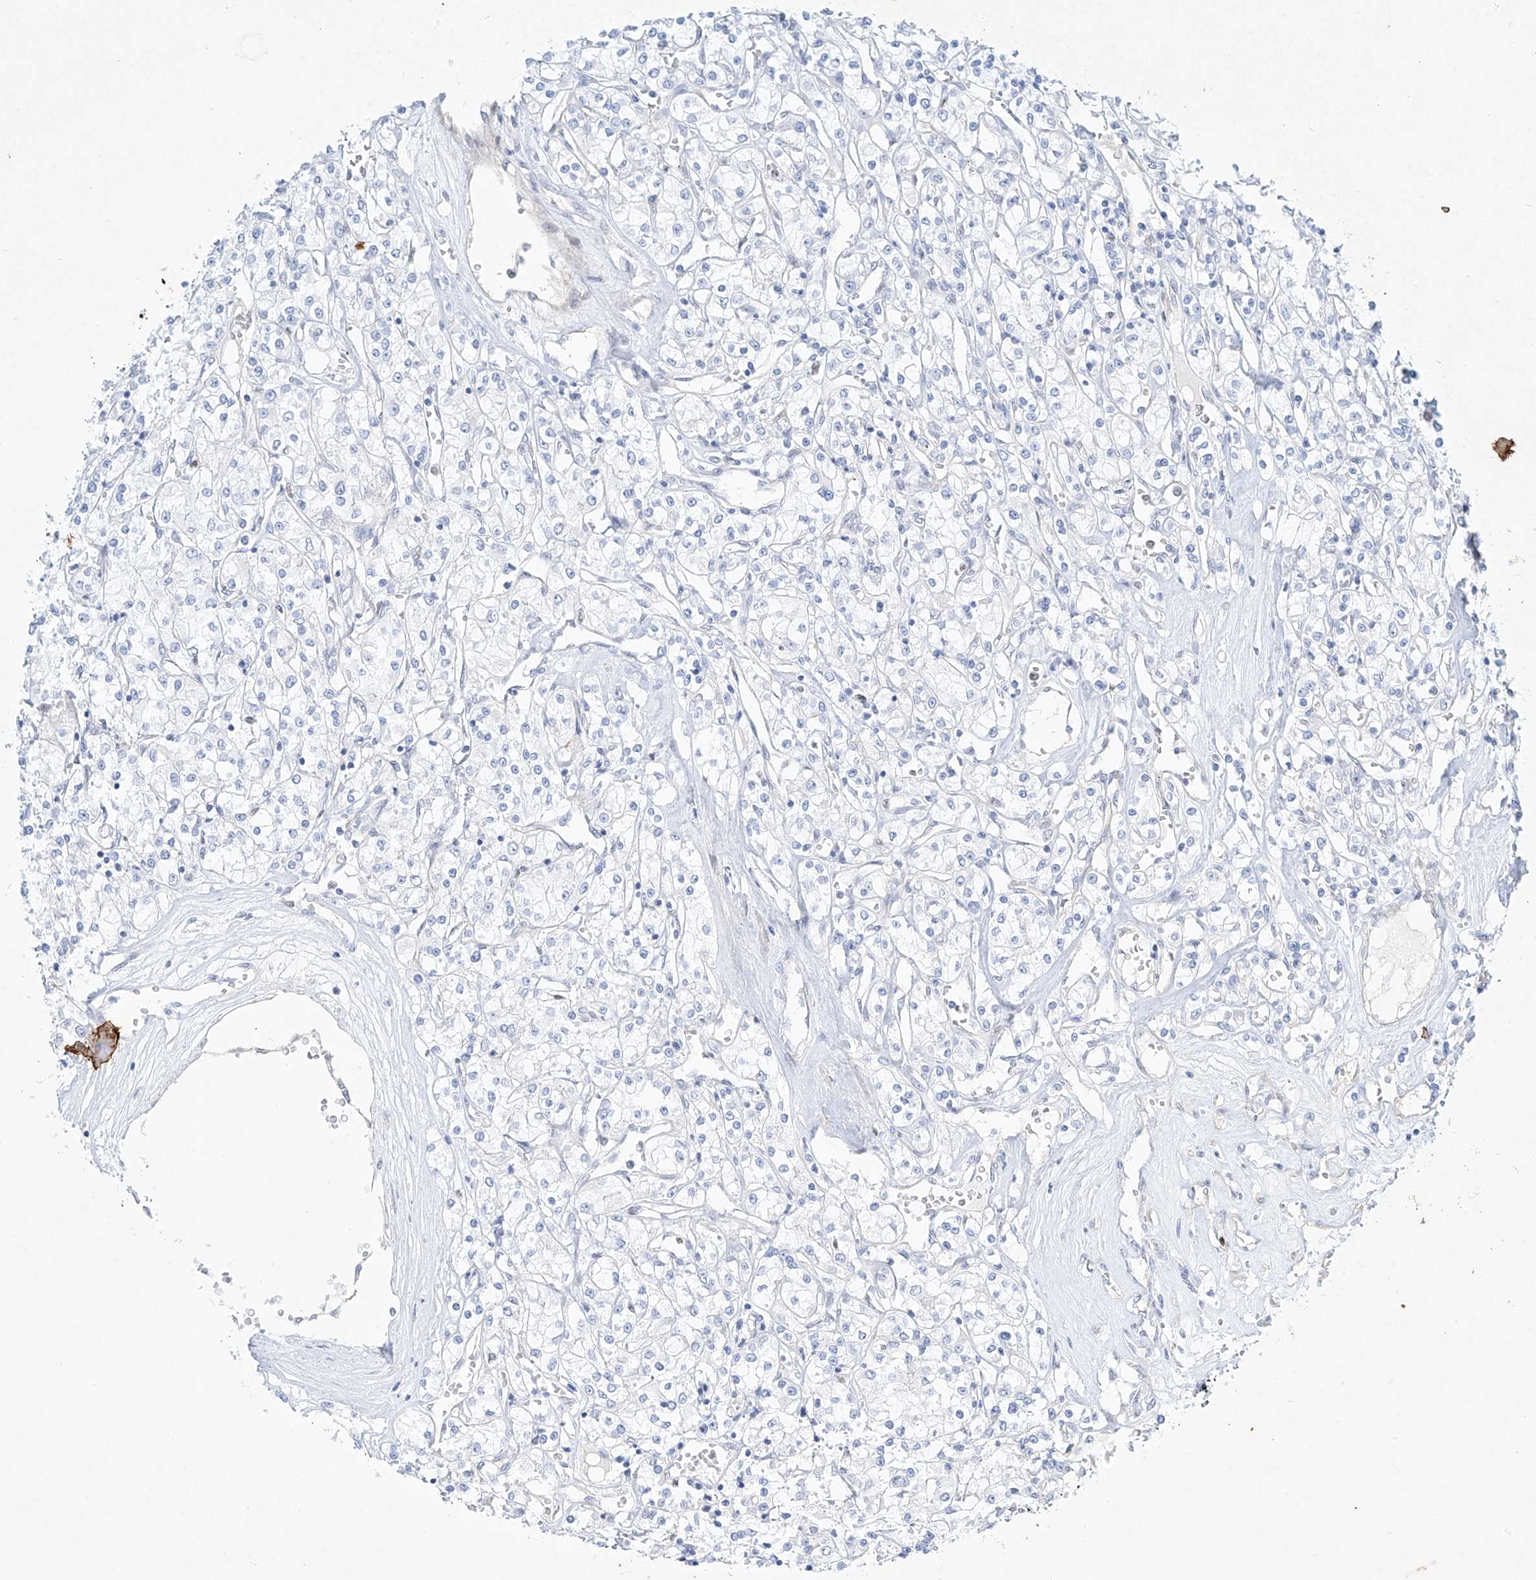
{"staining": {"intensity": "negative", "quantity": "none", "location": "none"}, "tissue": "renal cancer", "cell_type": "Tumor cells", "image_type": "cancer", "snomed": [{"axis": "morphology", "description": "Adenocarcinoma, NOS"}, {"axis": "topography", "description": "Kidney"}], "caption": "Renal adenocarcinoma was stained to show a protein in brown. There is no significant expression in tumor cells.", "gene": "REEP2", "patient": {"sex": "female", "age": 59}}